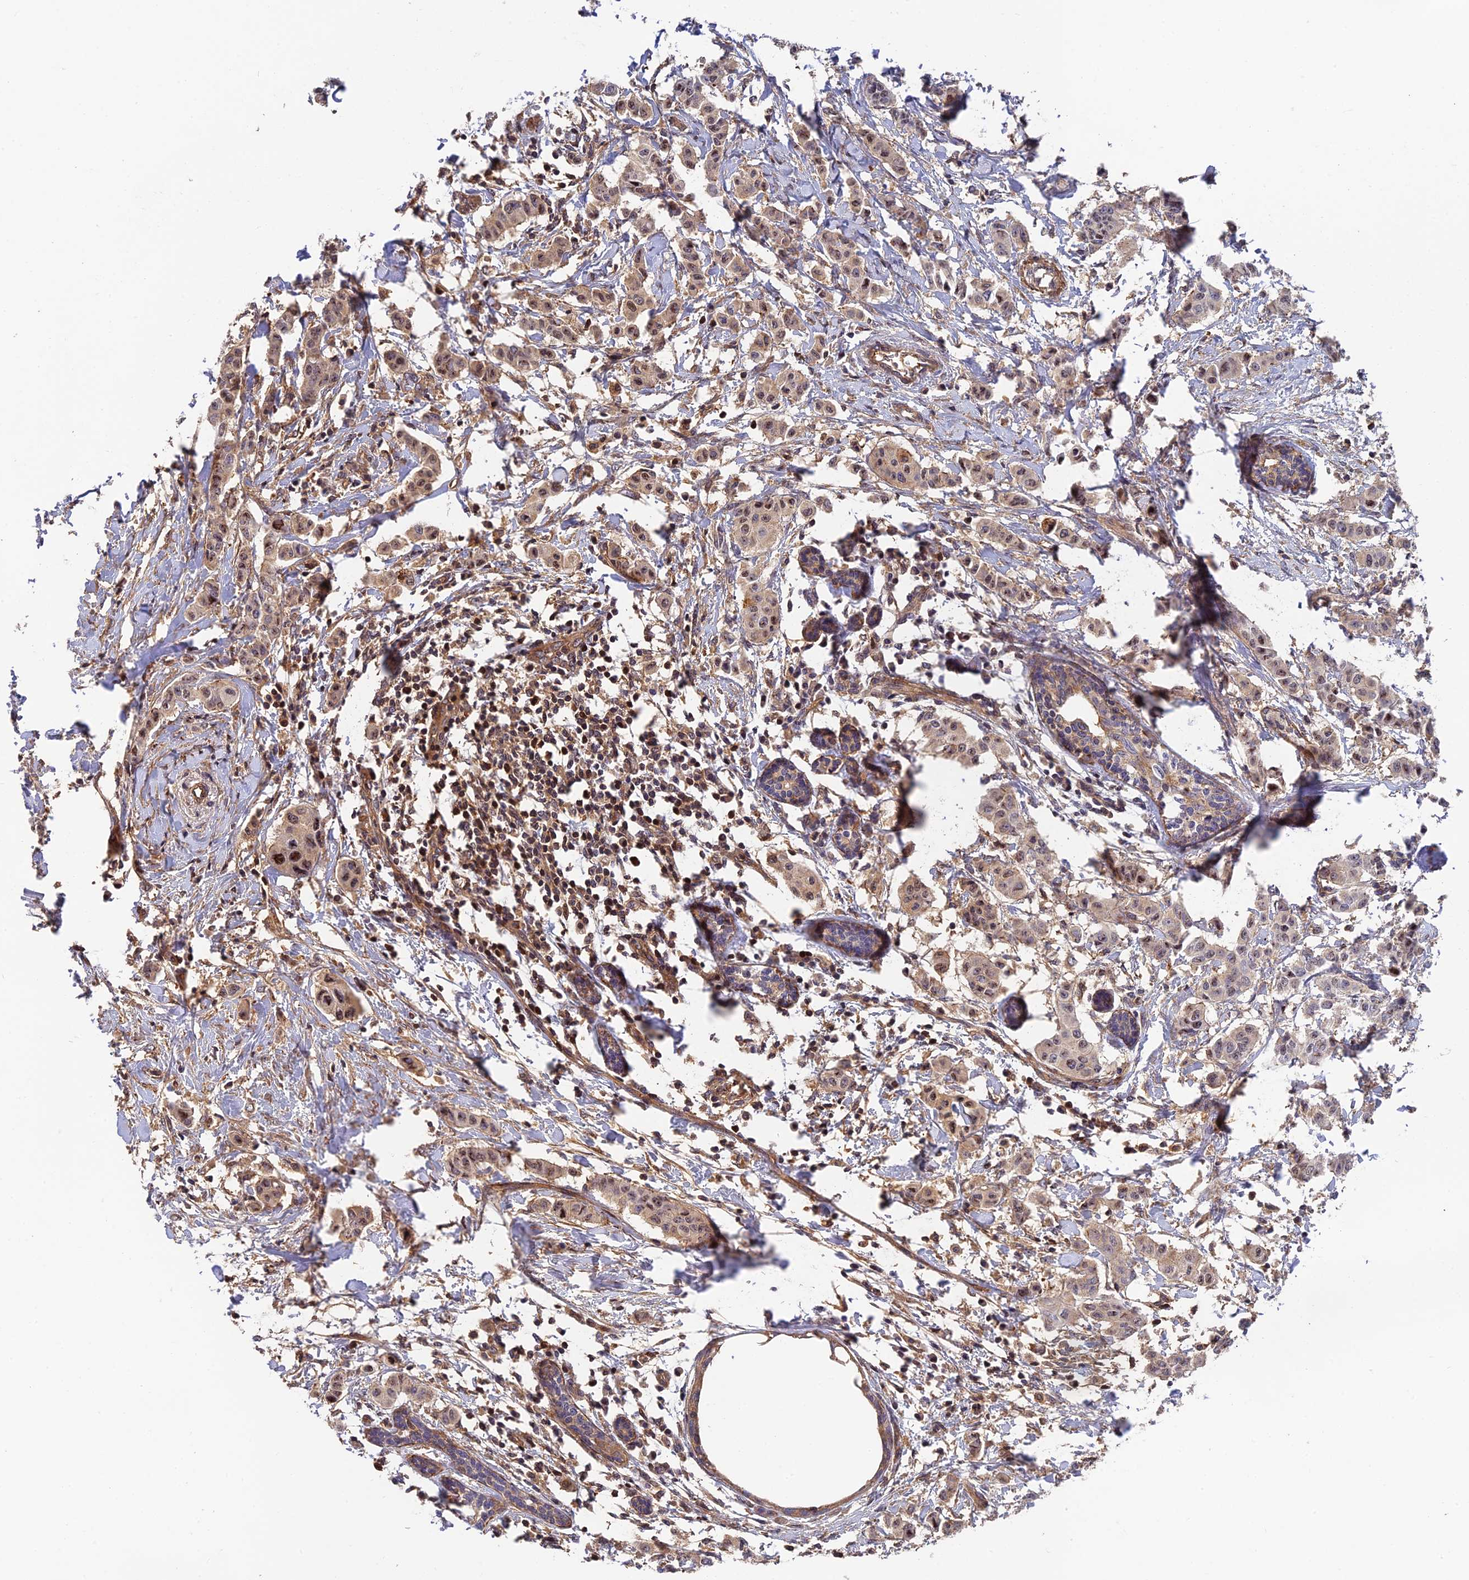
{"staining": {"intensity": "moderate", "quantity": "25%-75%", "location": "cytoplasmic/membranous,nuclear"}, "tissue": "breast cancer", "cell_type": "Tumor cells", "image_type": "cancer", "snomed": [{"axis": "morphology", "description": "Duct carcinoma"}, {"axis": "topography", "description": "Breast"}], "caption": "Immunohistochemical staining of breast cancer (intraductal carcinoma) demonstrates medium levels of moderate cytoplasmic/membranous and nuclear staining in about 25%-75% of tumor cells.", "gene": "OSBPL1A", "patient": {"sex": "female", "age": 40}}